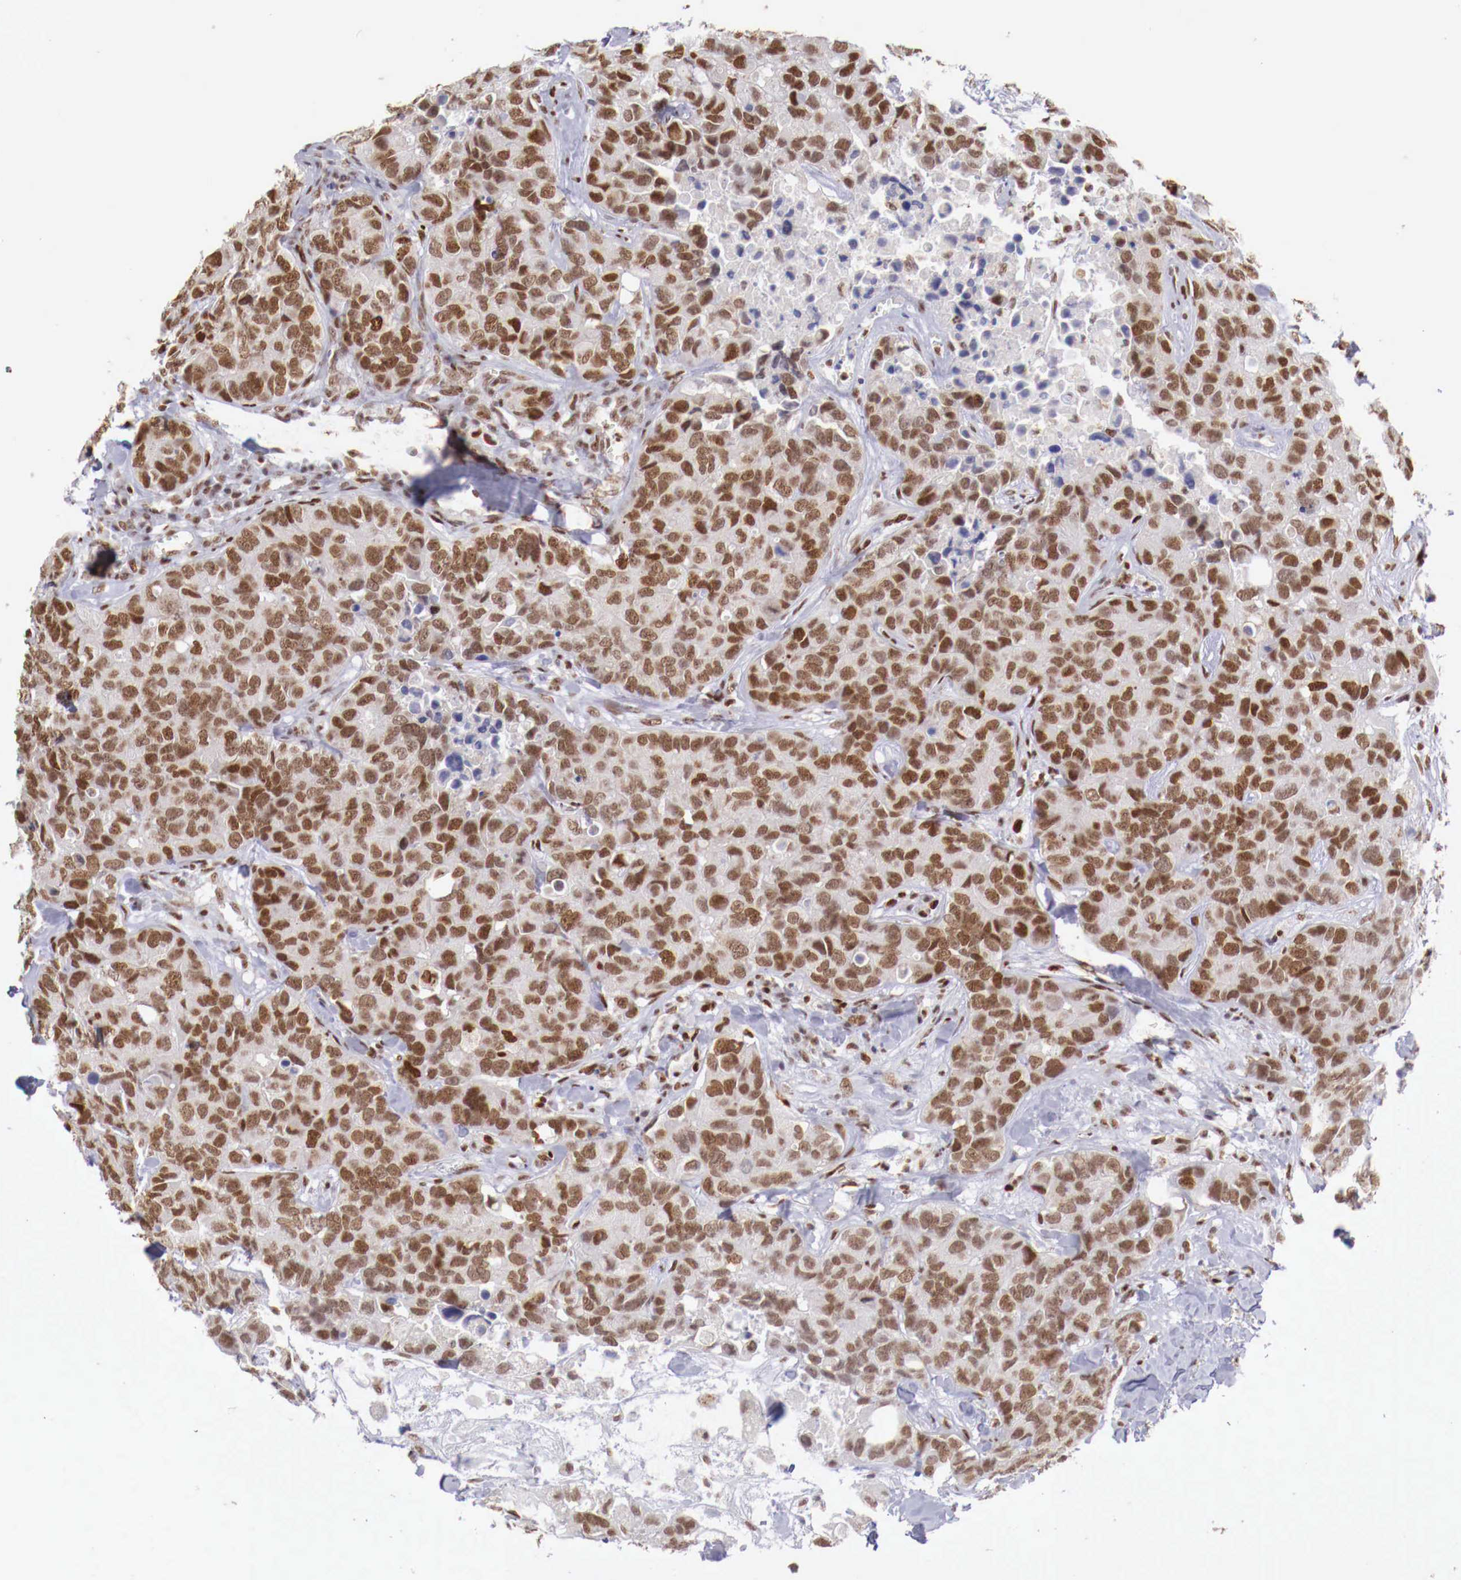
{"staining": {"intensity": "moderate", "quantity": ">75%", "location": "nuclear"}, "tissue": "breast cancer", "cell_type": "Tumor cells", "image_type": "cancer", "snomed": [{"axis": "morphology", "description": "Duct carcinoma"}, {"axis": "topography", "description": "Breast"}], "caption": "Breast cancer was stained to show a protein in brown. There is medium levels of moderate nuclear staining in approximately >75% of tumor cells.", "gene": "MAX", "patient": {"sex": "female", "age": 91}}